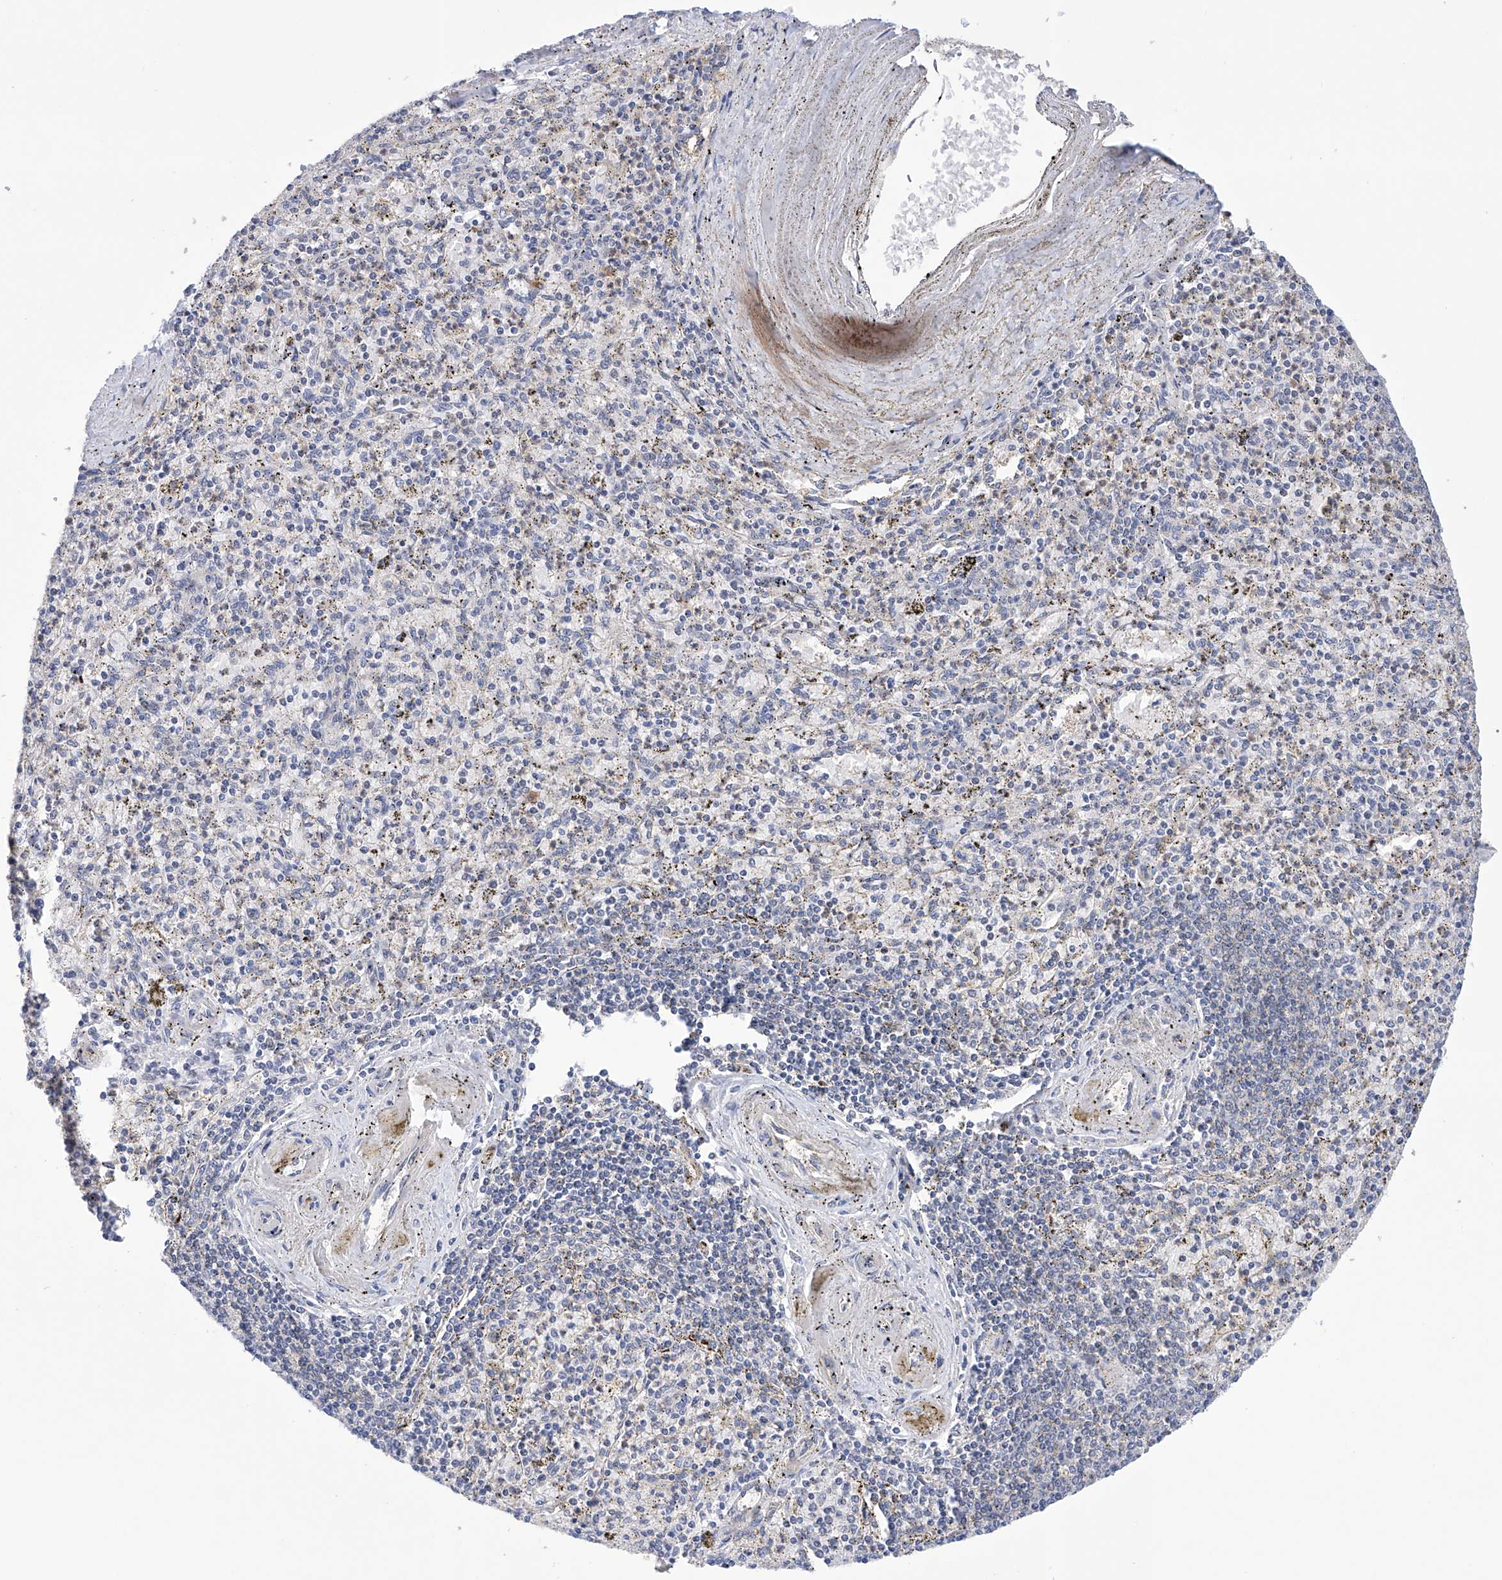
{"staining": {"intensity": "negative", "quantity": "none", "location": "none"}, "tissue": "spleen", "cell_type": "Cells in red pulp", "image_type": "normal", "snomed": [{"axis": "morphology", "description": "Normal tissue, NOS"}, {"axis": "topography", "description": "Spleen"}], "caption": "This is an immunohistochemistry (IHC) image of benign human spleen. There is no staining in cells in red pulp.", "gene": "AFG1L", "patient": {"sex": "male", "age": 72}}